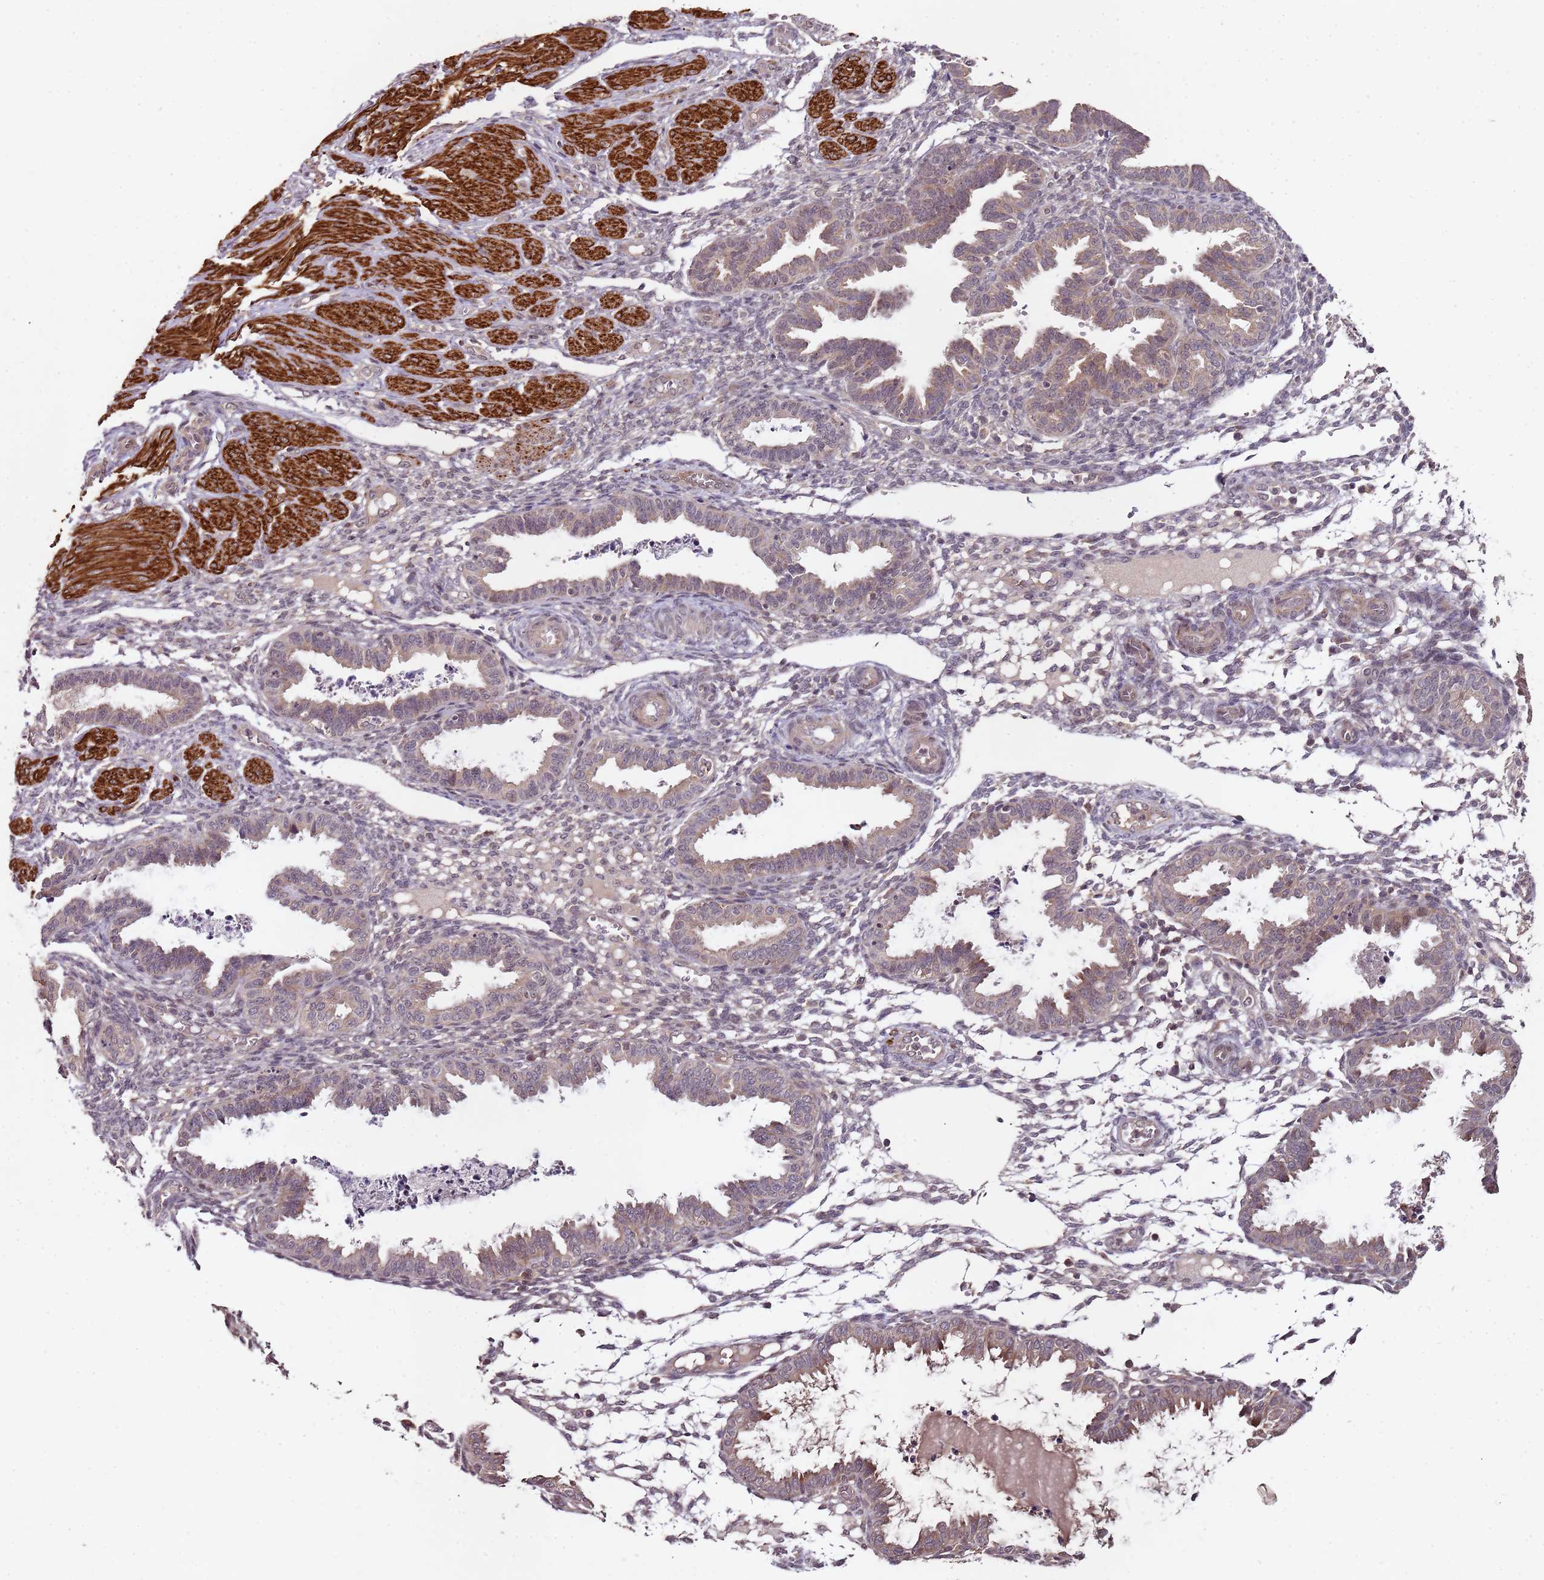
{"staining": {"intensity": "weak", "quantity": "<25%", "location": "cytoplasmic/membranous"}, "tissue": "endometrium", "cell_type": "Cells in endometrial stroma", "image_type": "normal", "snomed": [{"axis": "morphology", "description": "Normal tissue, NOS"}, {"axis": "topography", "description": "Endometrium"}], "caption": "A micrograph of human endometrium is negative for staining in cells in endometrial stroma. (Immunohistochemistry (ihc), brightfield microscopy, high magnification).", "gene": "LIN37", "patient": {"sex": "female", "age": 33}}